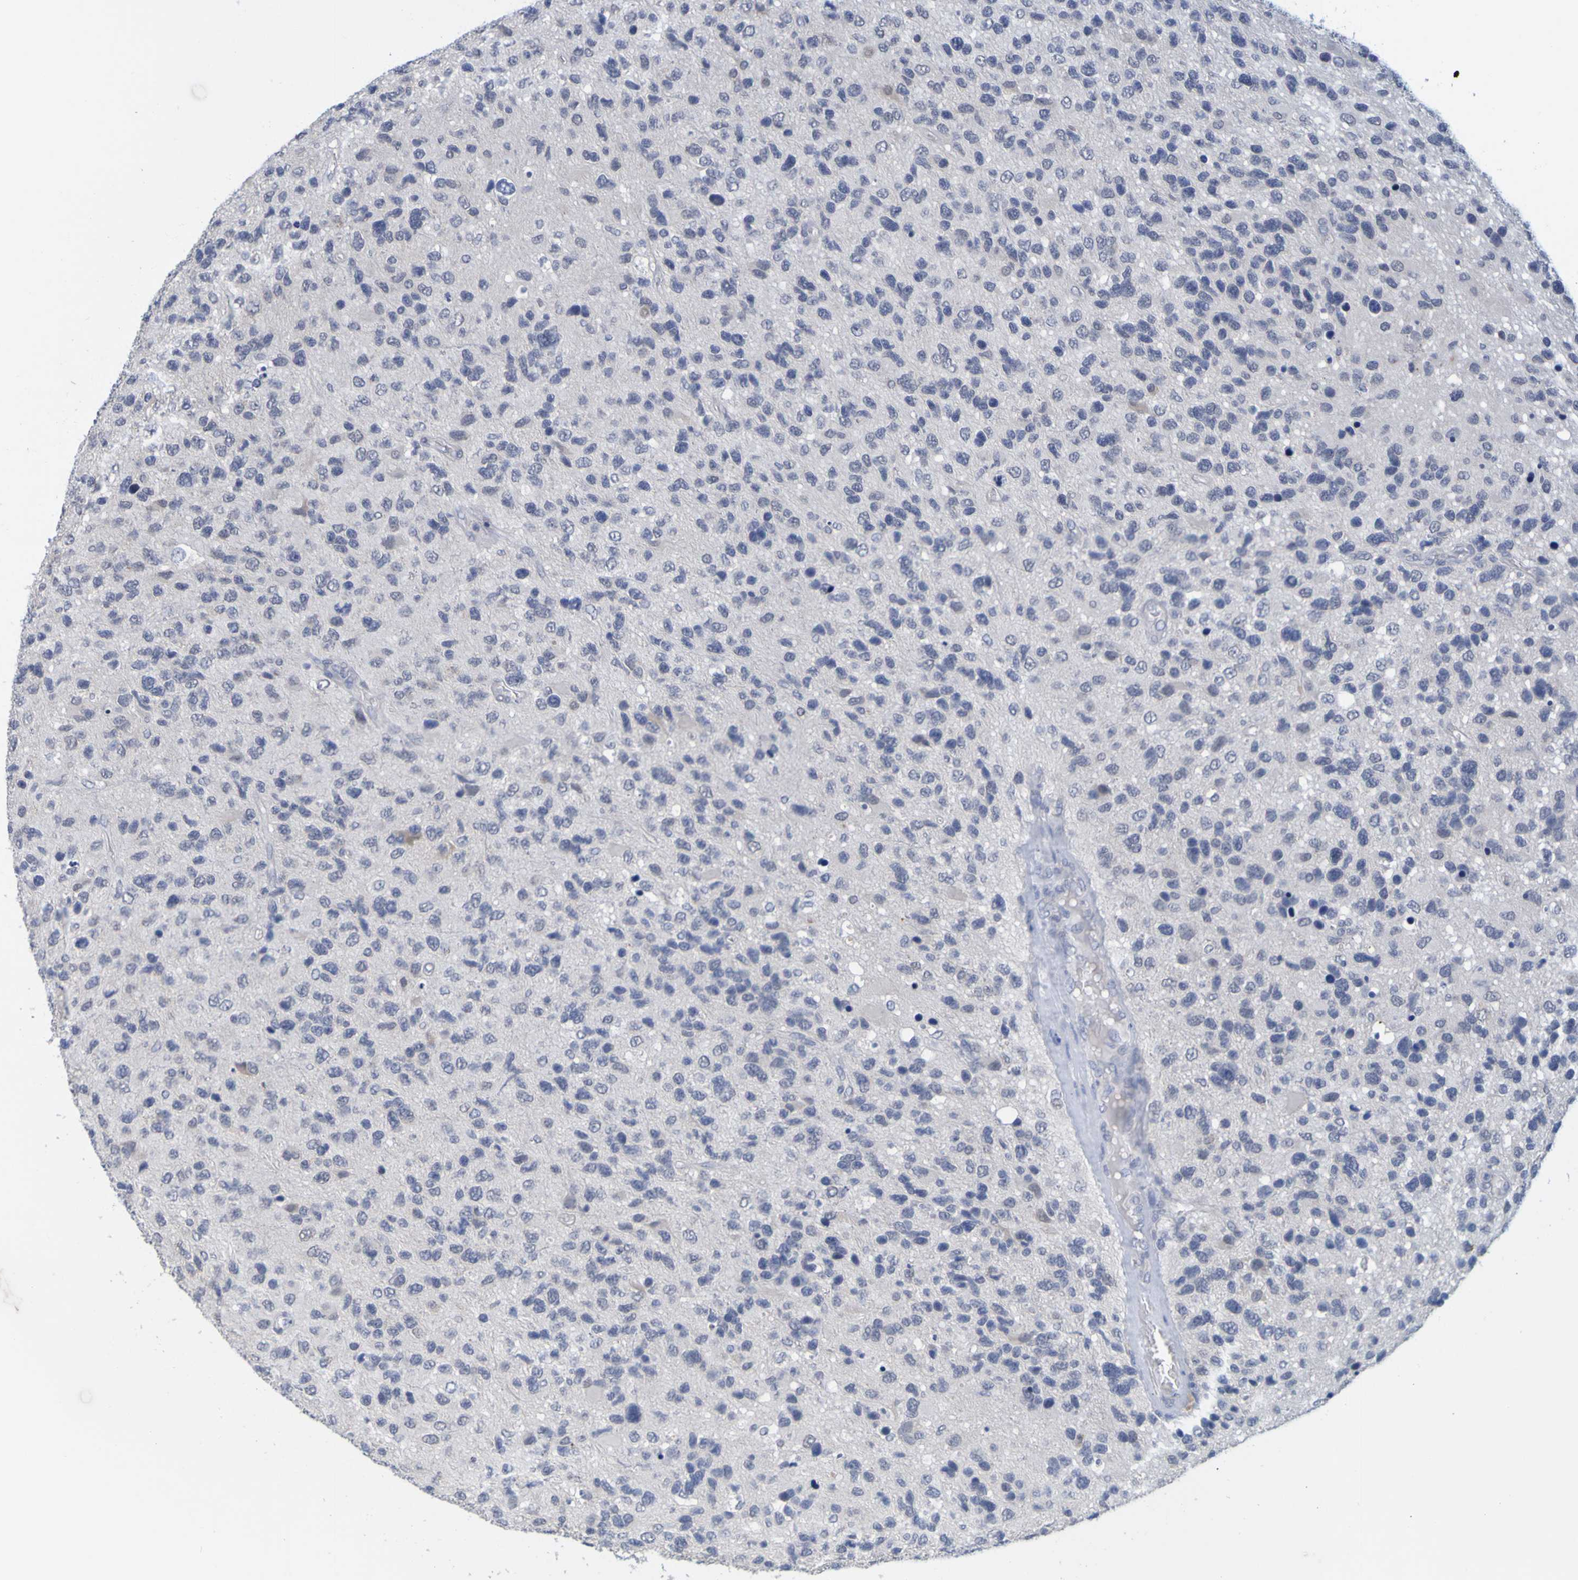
{"staining": {"intensity": "negative", "quantity": "none", "location": "none"}, "tissue": "glioma", "cell_type": "Tumor cells", "image_type": "cancer", "snomed": [{"axis": "morphology", "description": "Glioma, malignant, High grade"}, {"axis": "topography", "description": "Brain"}], "caption": "Immunohistochemistry of human high-grade glioma (malignant) displays no expression in tumor cells.", "gene": "ENDOU", "patient": {"sex": "female", "age": 58}}